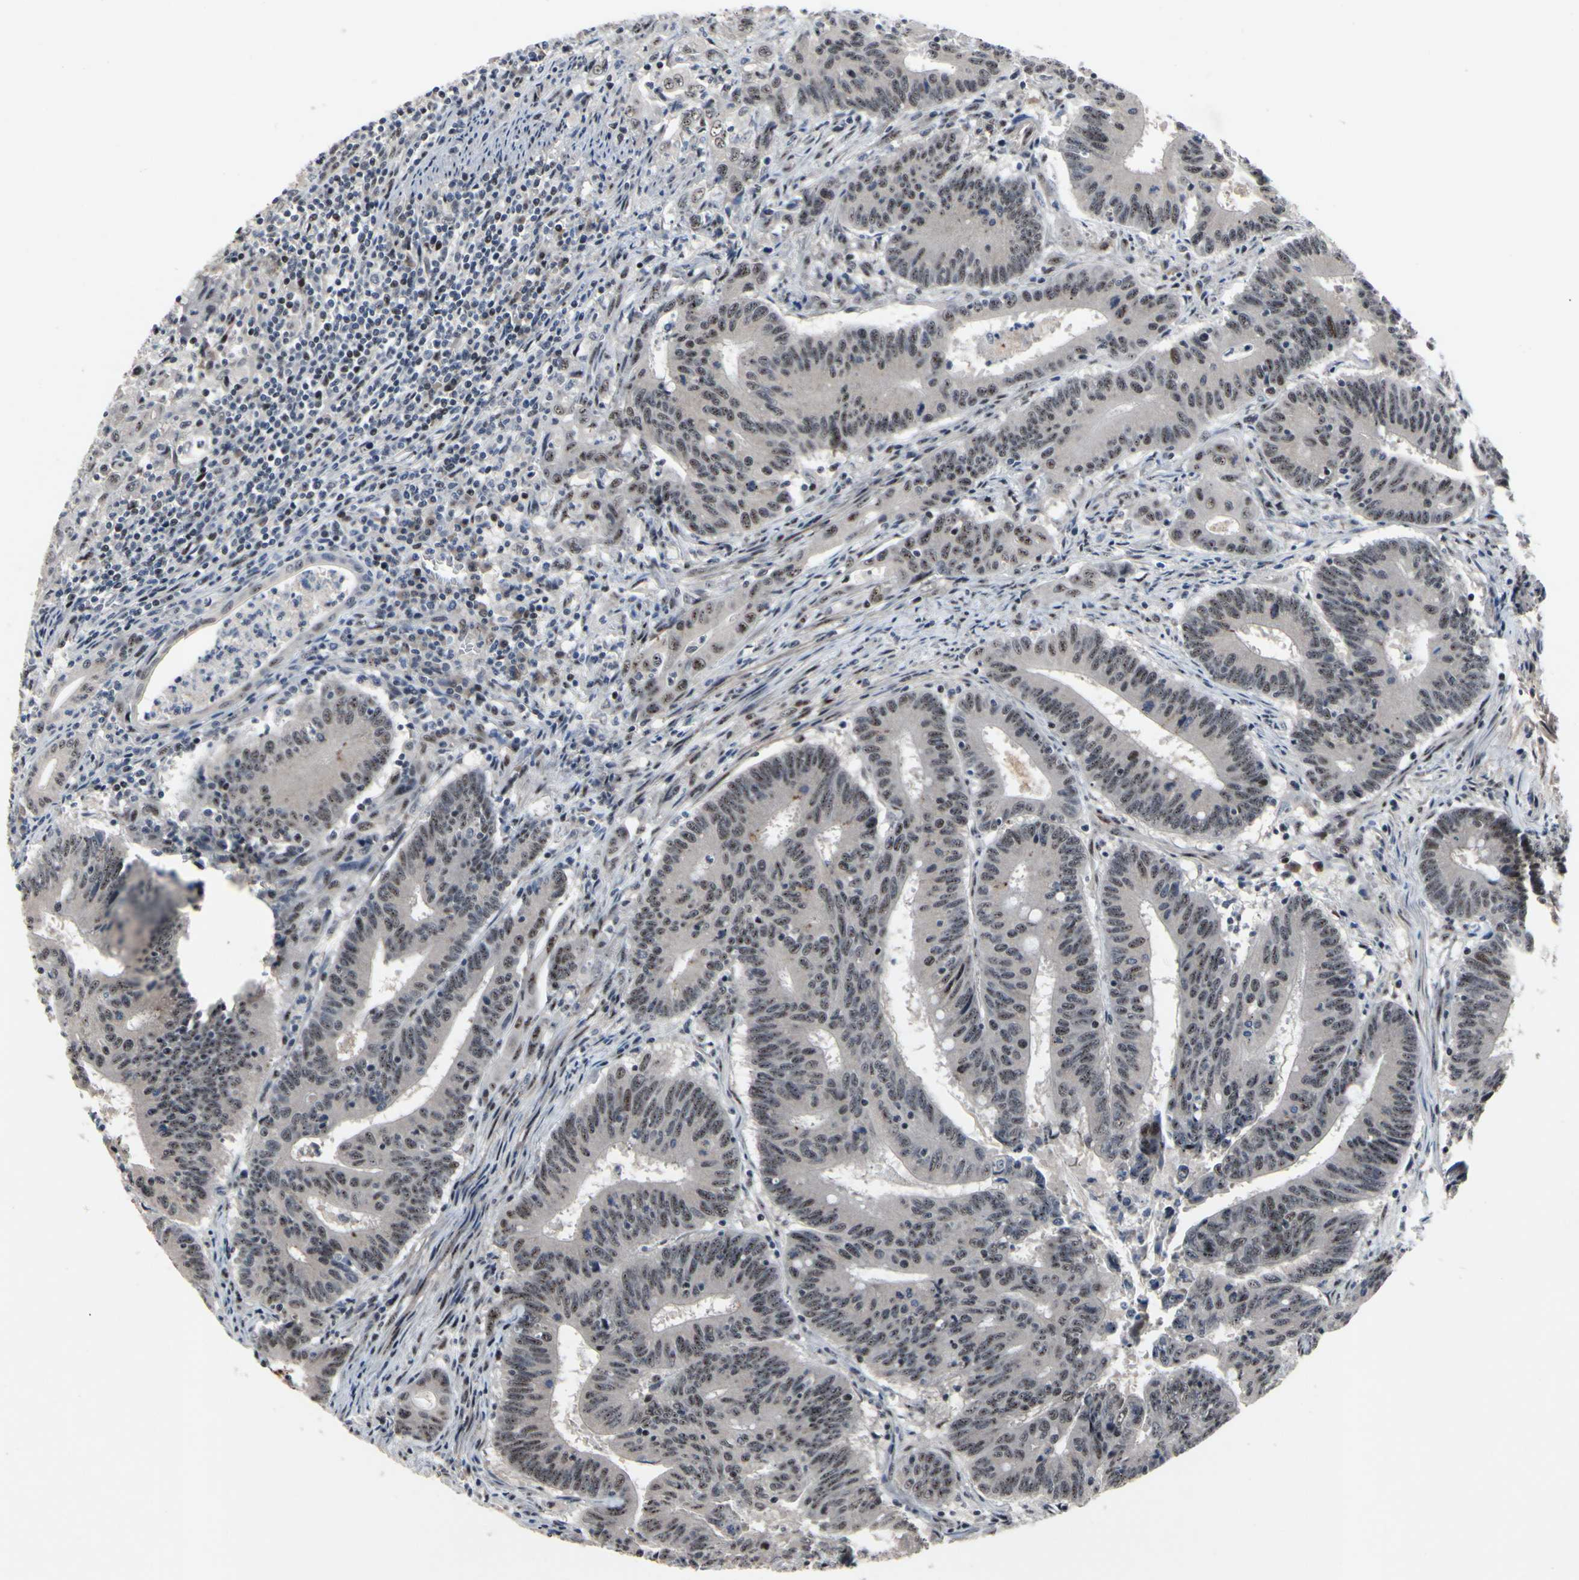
{"staining": {"intensity": "weak", "quantity": ">75%", "location": "nuclear"}, "tissue": "colorectal cancer", "cell_type": "Tumor cells", "image_type": "cancer", "snomed": [{"axis": "morphology", "description": "Adenocarcinoma, NOS"}, {"axis": "topography", "description": "Colon"}], "caption": "Protein staining by IHC demonstrates weak nuclear expression in about >75% of tumor cells in adenocarcinoma (colorectal). The staining is performed using DAB brown chromogen to label protein expression. The nuclei are counter-stained blue using hematoxylin.", "gene": "SOX7", "patient": {"sex": "male", "age": 45}}